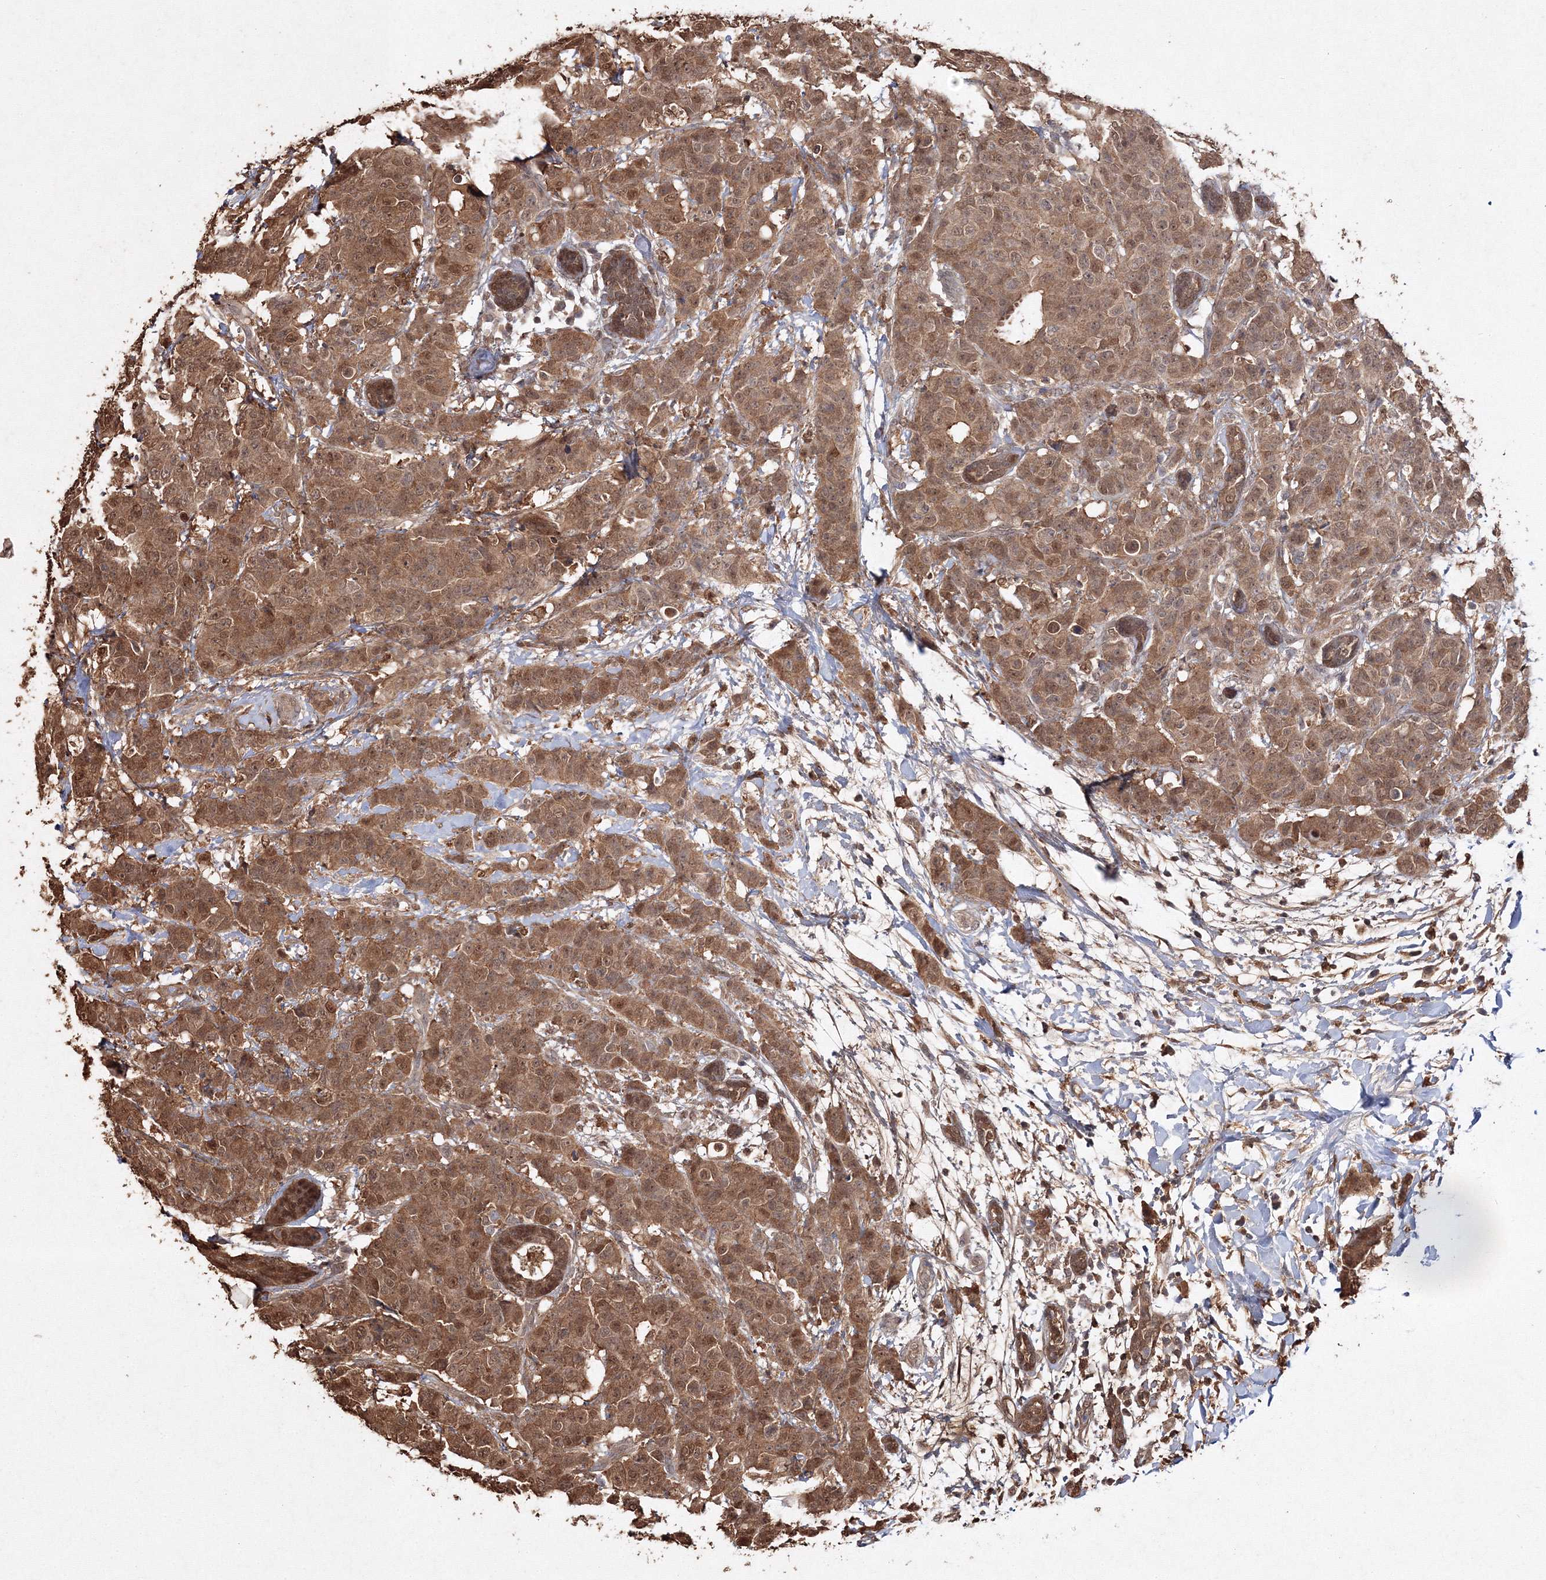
{"staining": {"intensity": "moderate", "quantity": ">75%", "location": "cytoplasmic/membranous,nuclear"}, "tissue": "breast cancer", "cell_type": "Tumor cells", "image_type": "cancer", "snomed": [{"axis": "morphology", "description": "Normal tissue, NOS"}, {"axis": "morphology", "description": "Duct carcinoma"}, {"axis": "topography", "description": "Breast"}], "caption": "A histopathology image showing moderate cytoplasmic/membranous and nuclear positivity in approximately >75% of tumor cells in breast cancer (invasive ductal carcinoma), as visualized by brown immunohistochemical staining.", "gene": "S100A11", "patient": {"sex": "female", "age": 40}}